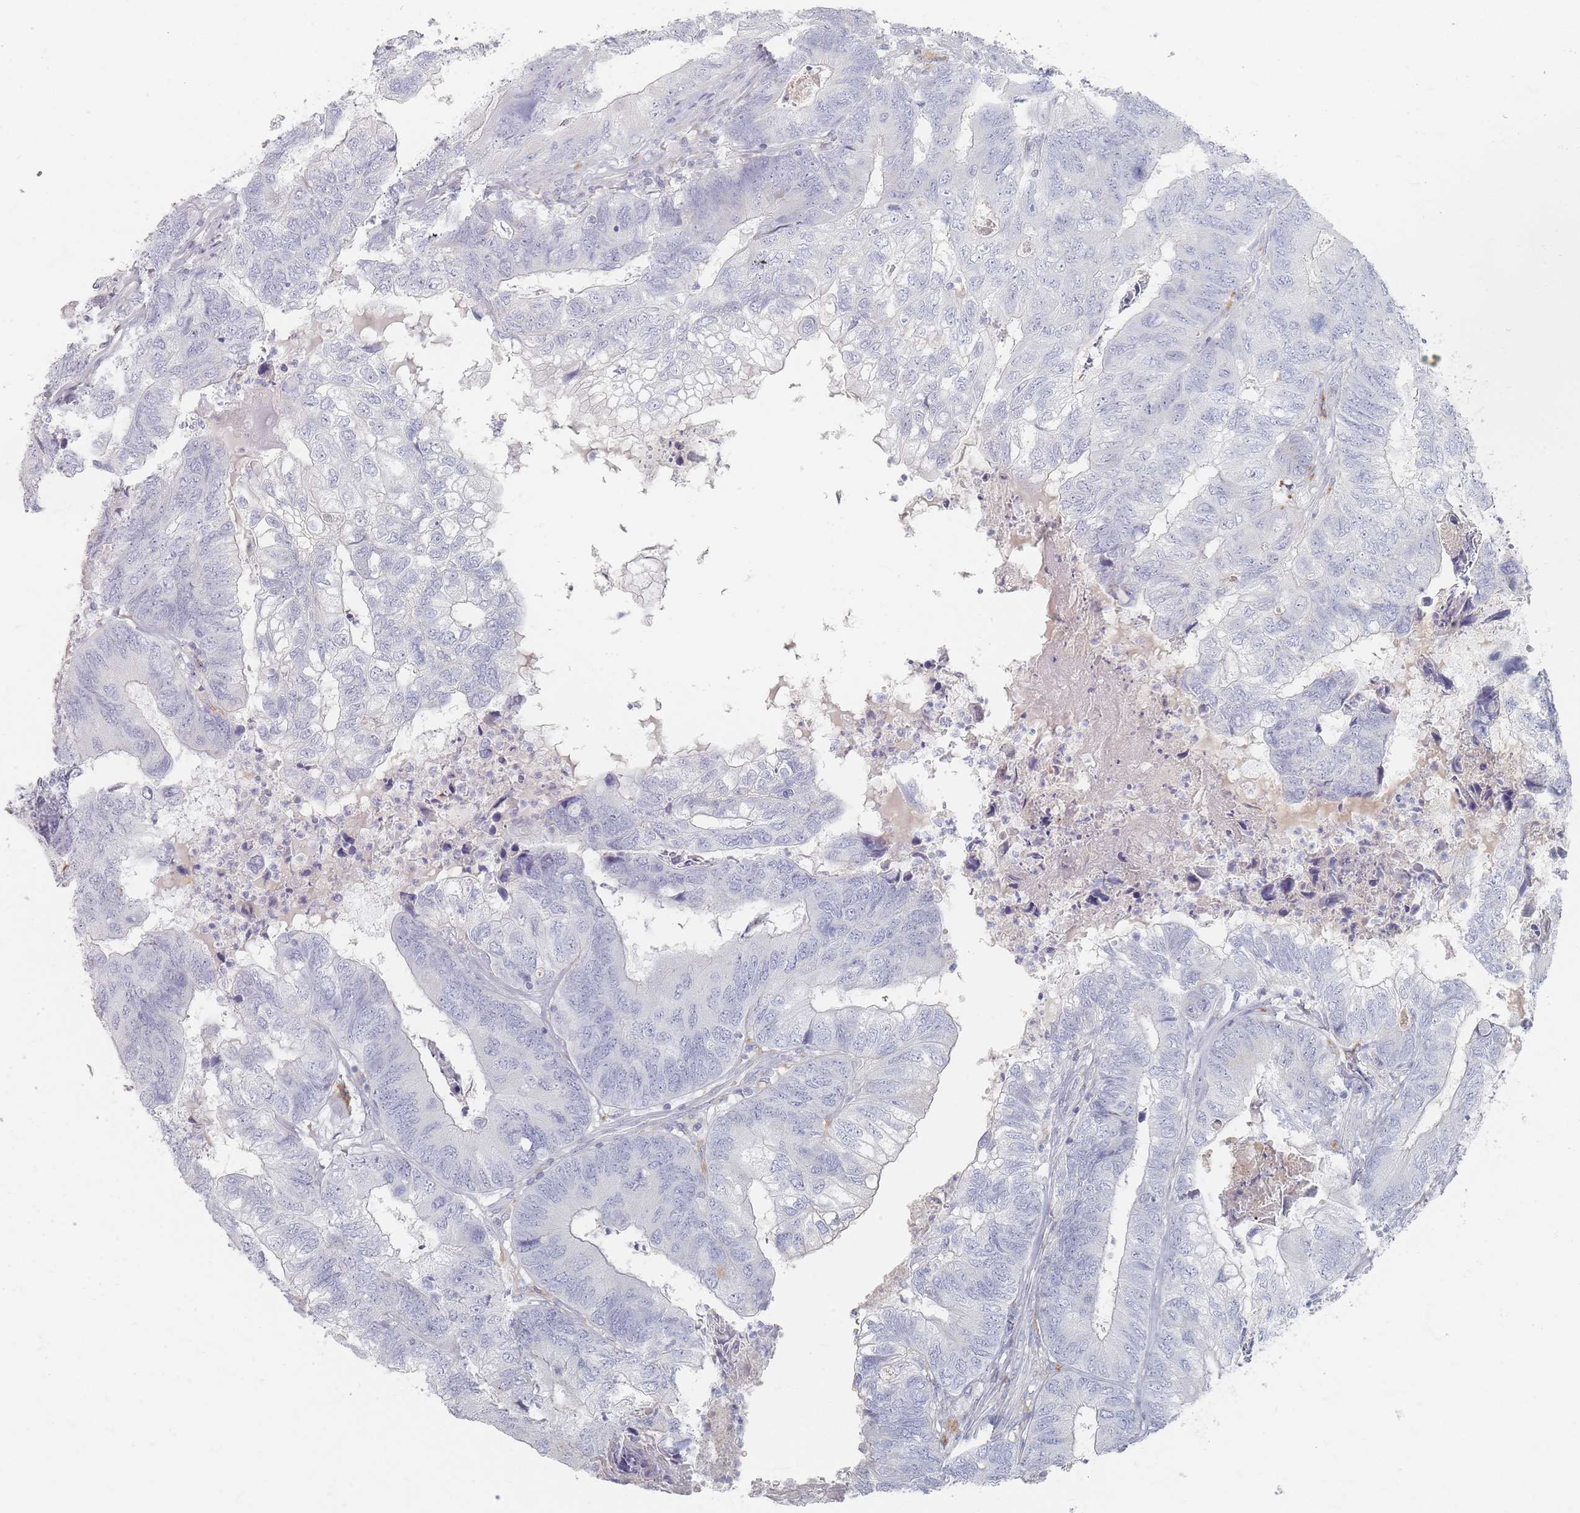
{"staining": {"intensity": "negative", "quantity": "none", "location": "none"}, "tissue": "colorectal cancer", "cell_type": "Tumor cells", "image_type": "cancer", "snomed": [{"axis": "morphology", "description": "Adenocarcinoma, NOS"}, {"axis": "topography", "description": "Colon"}], "caption": "The immunohistochemistry (IHC) image has no significant positivity in tumor cells of colorectal adenocarcinoma tissue.", "gene": "SLC2A11", "patient": {"sex": "female", "age": 67}}